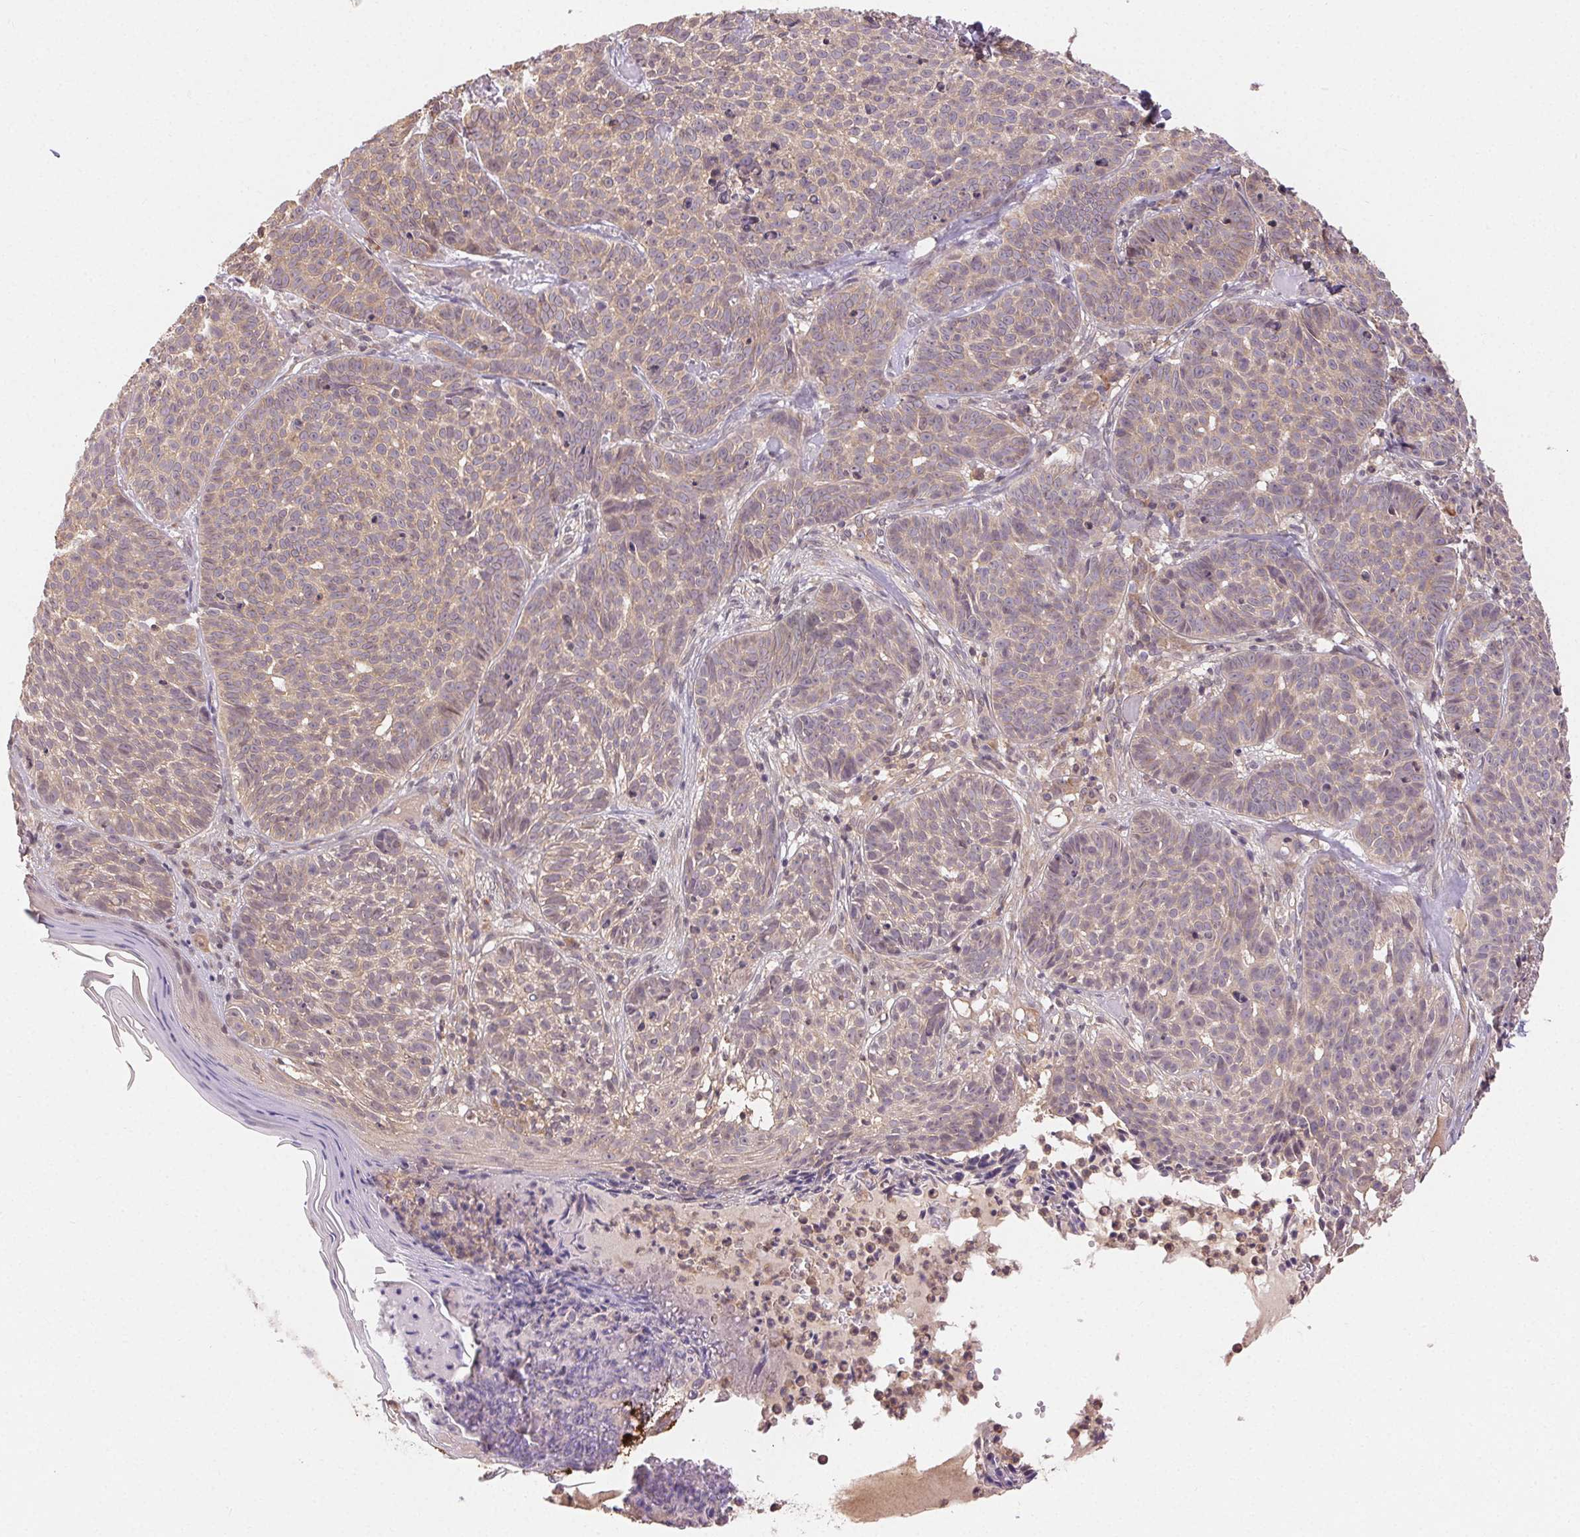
{"staining": {"intensity": "weak", "quantity": "<25%", "location": "cytoplasmic/membranous"}, "tissue": "skin cancer", "cell_type": "Tumor cells", "image_type": "cancer", "snomed": [{"axis": "morphology", "description": "Basal cell carcinoma"}, {"axis": "topography", "description": "Skin"}], "caption": "Human skin cancer stained for a protein using IHC shows no expression in tumor cells.", "gene": "MAPKAPK2", "patient": {"sex": "male", "age": 90}}